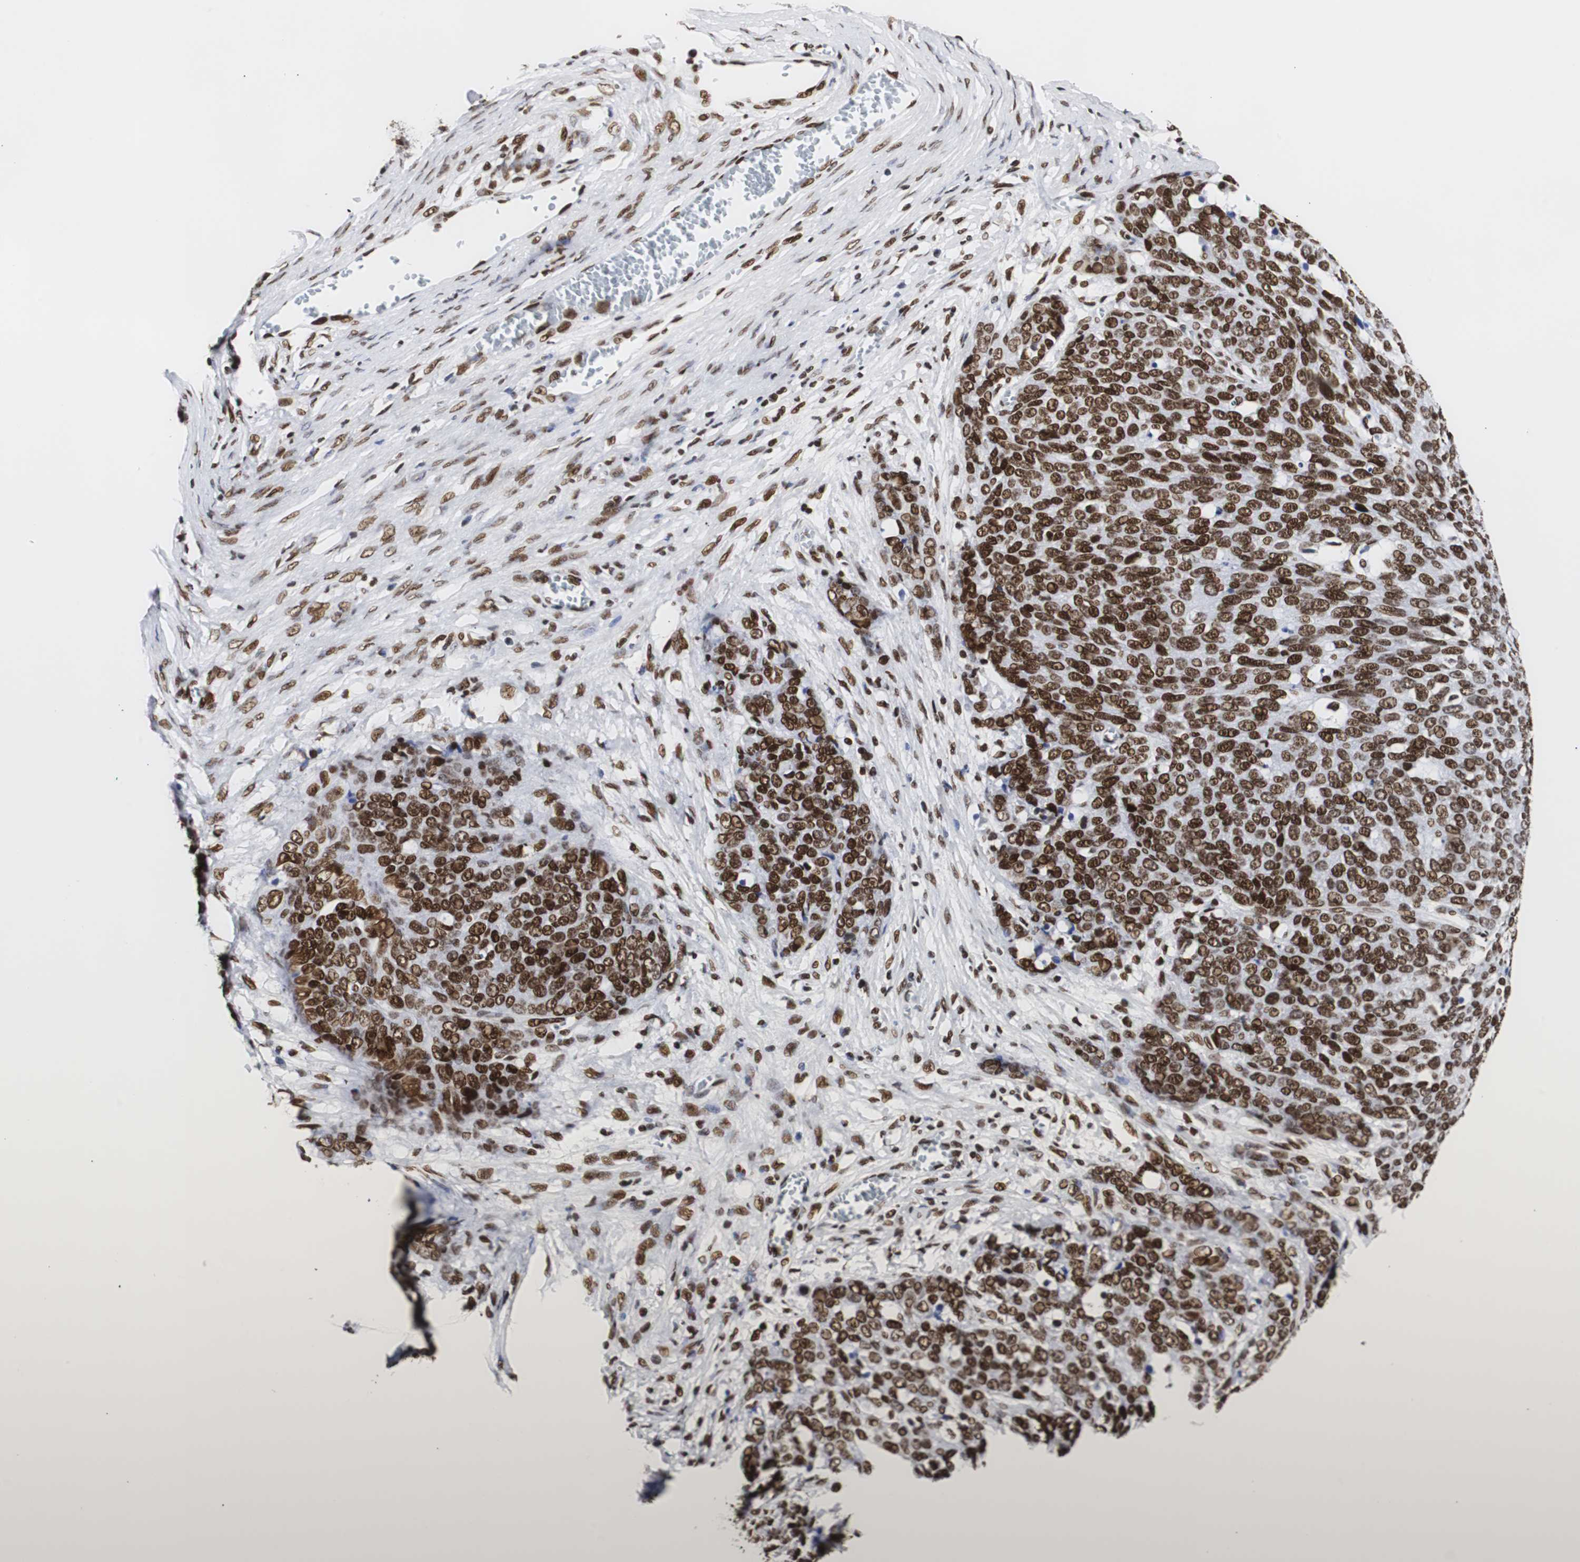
{"staining": {"intensity": "strong", "quantity": ">75%", "location": "nuclear"}, "tissue": "ovarian cancer", "cell_type": "Tumor cells", "image_type": "cancer", "snomed": [{"axis": "morphology", "description": "Carcinoma, NOS"}, {"axis": "topography", "description": "Soft tissue"}, {"axis": "topography", "description": "Ovary"}], "caption": "A brown stain highlights strong nuclear positivity of a protein in carcinoma (ovarian) tumor cells.", "gene": "HNRNPH2", "patient": {"sex": "female", "age": 54}}